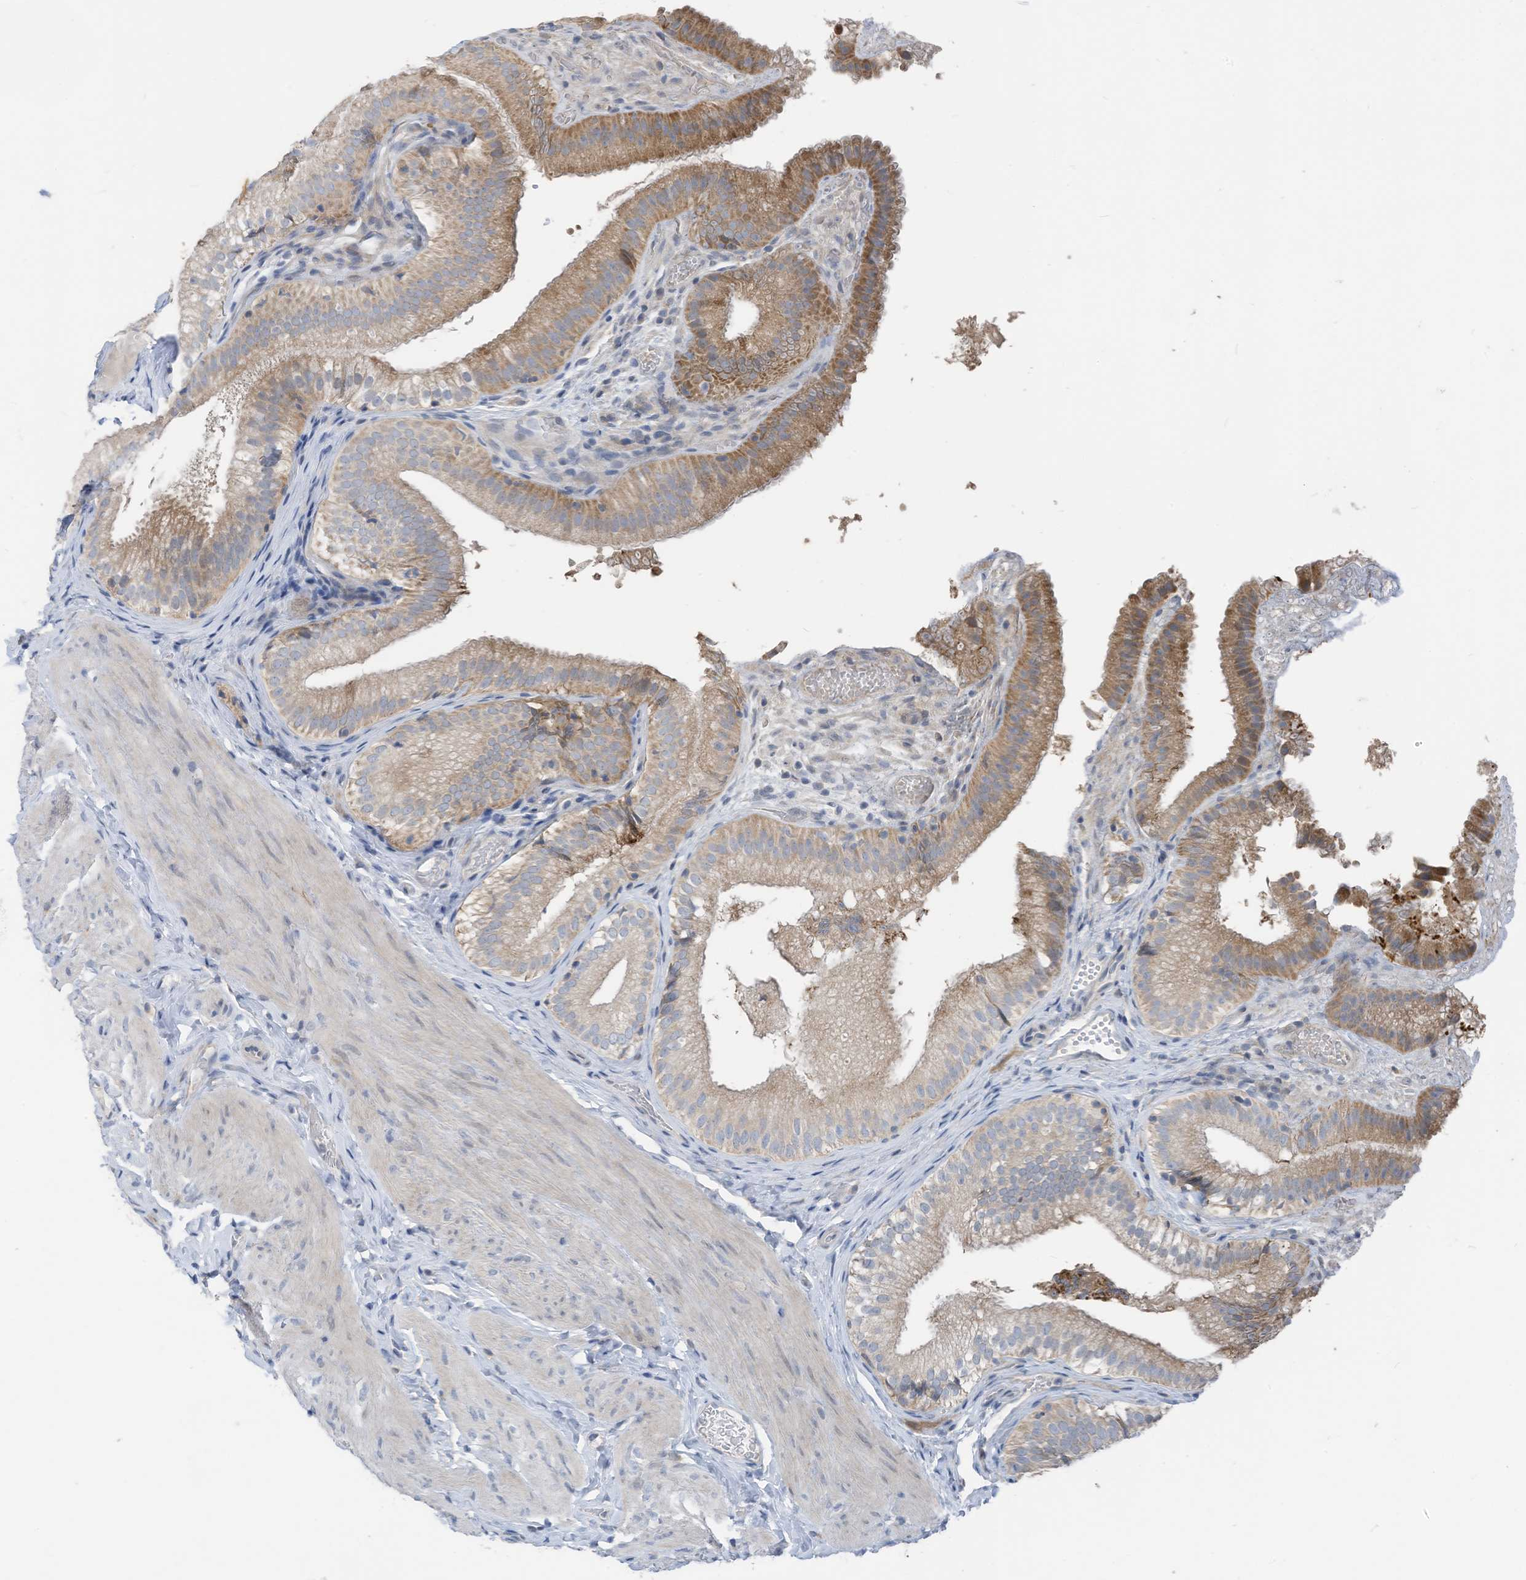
{"staining": {"intensity": "moderate", "quantity": "25%-75%", "location": "cytoplasmic/membranous"}, "tissue": "gallbladder", "cell_type": "Glandular cells", "image_type": "normal", "snomed": [{"axis": "morphology", "description": "Normal tissue, NOS"}, {"axis": "topography", "description": "Gallbladder"}], "caption": "This micrograph demonstrates immunohistochemistry (IHC) staining of benign human gallbladder, with medium moderate cytoplasmic/membranous positivity in approximately 25%-75% of glandular cells.", "gene": "LDAH", "patient": {"sex": "female", "age": 30}}